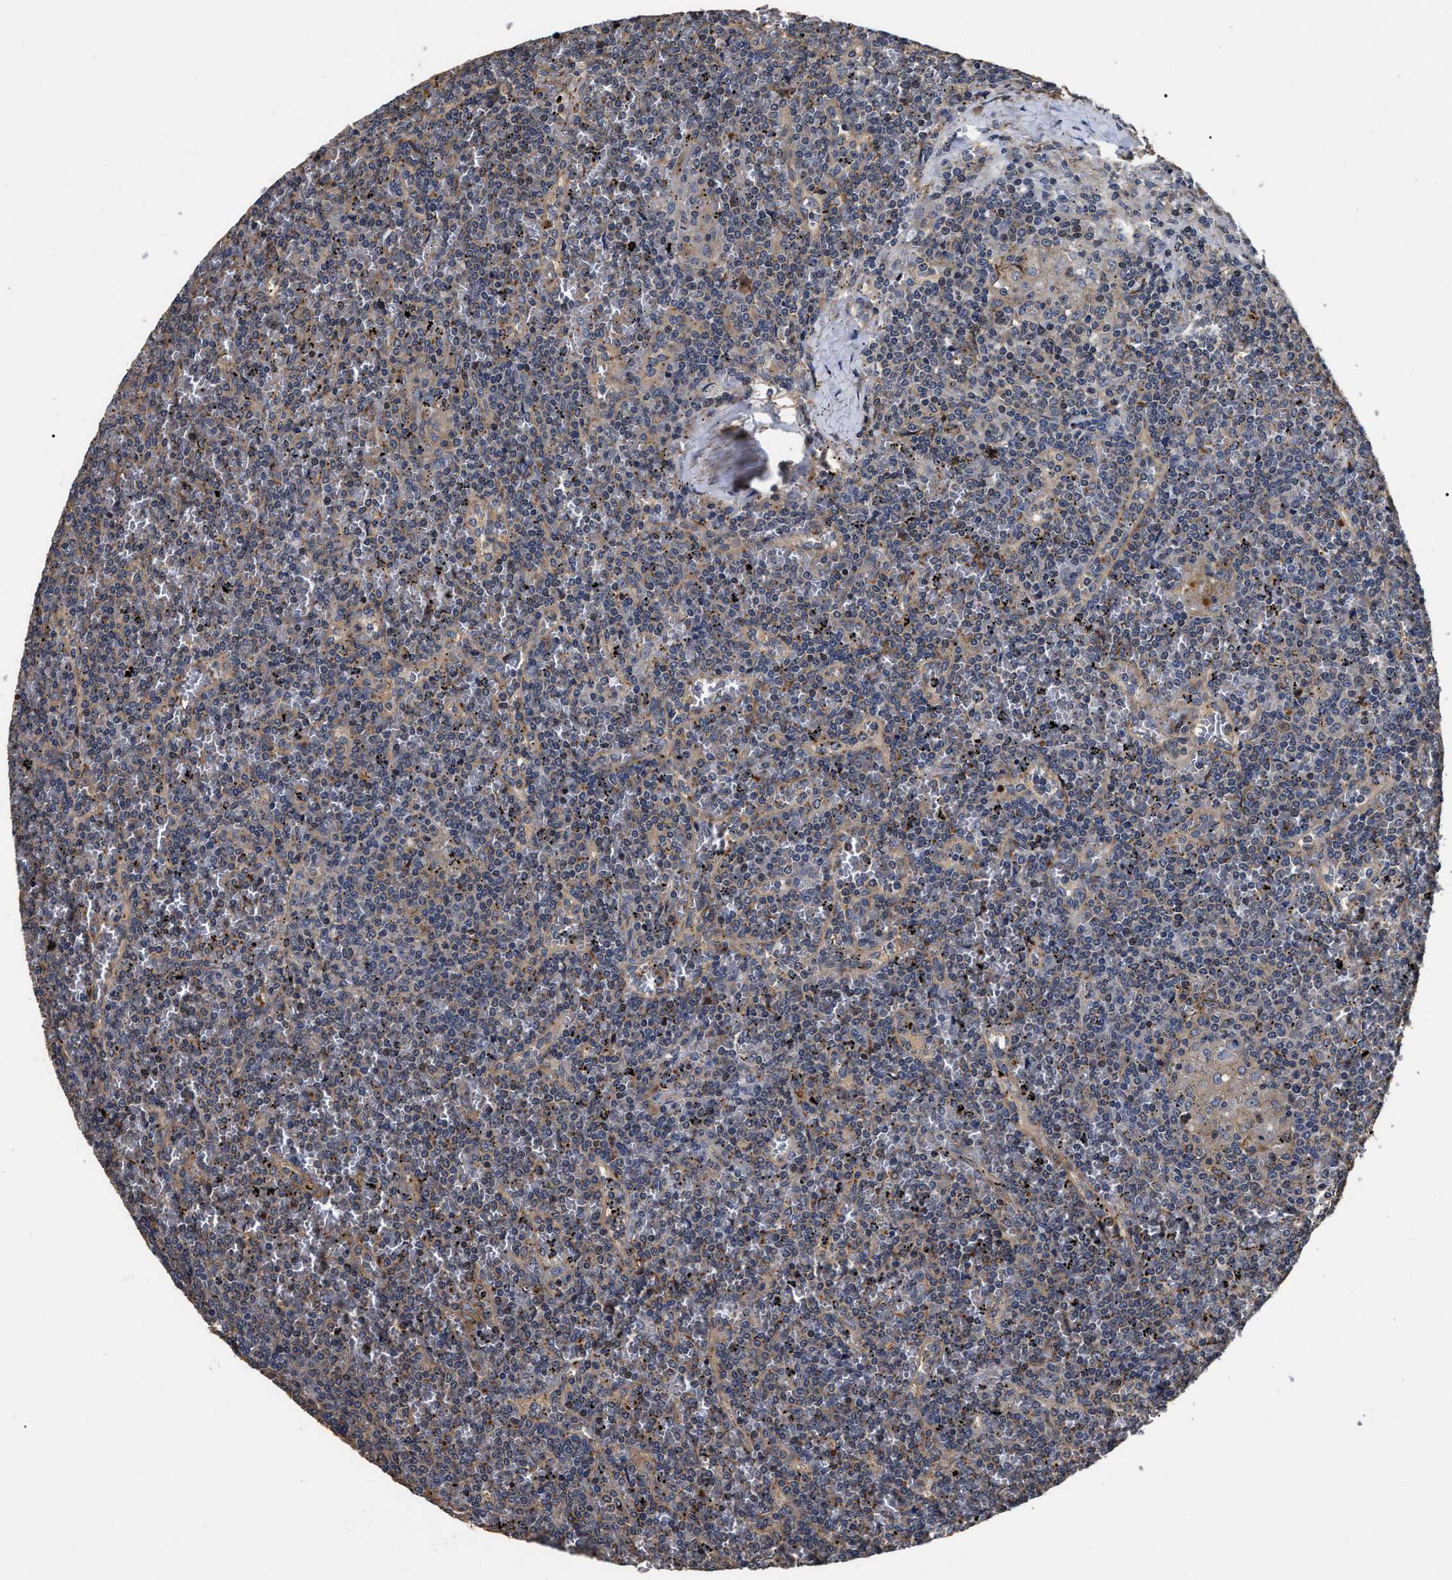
{"staining": {"intensity": "weak", "quantity": ">75%", "location": "cytoplasmic/membranous"}, "tissue": "lymphoma", "cell_type": "Tumor cells", "image_type": "cancer", "snomed": [{"axis": "morphology", "description": "Malignant lymphoma, non-Hodgkin's type, Low grade"}, {"axis": "topography", "description": "Spleen"}], "caption": "Human low-grade malignant lymphoma, non-Hodgkin's type stained with a protein marker demonstrates weak staining in tumor cells.", "gene": "ABCG8", "patient": {"sex": "female", "age": 19}}